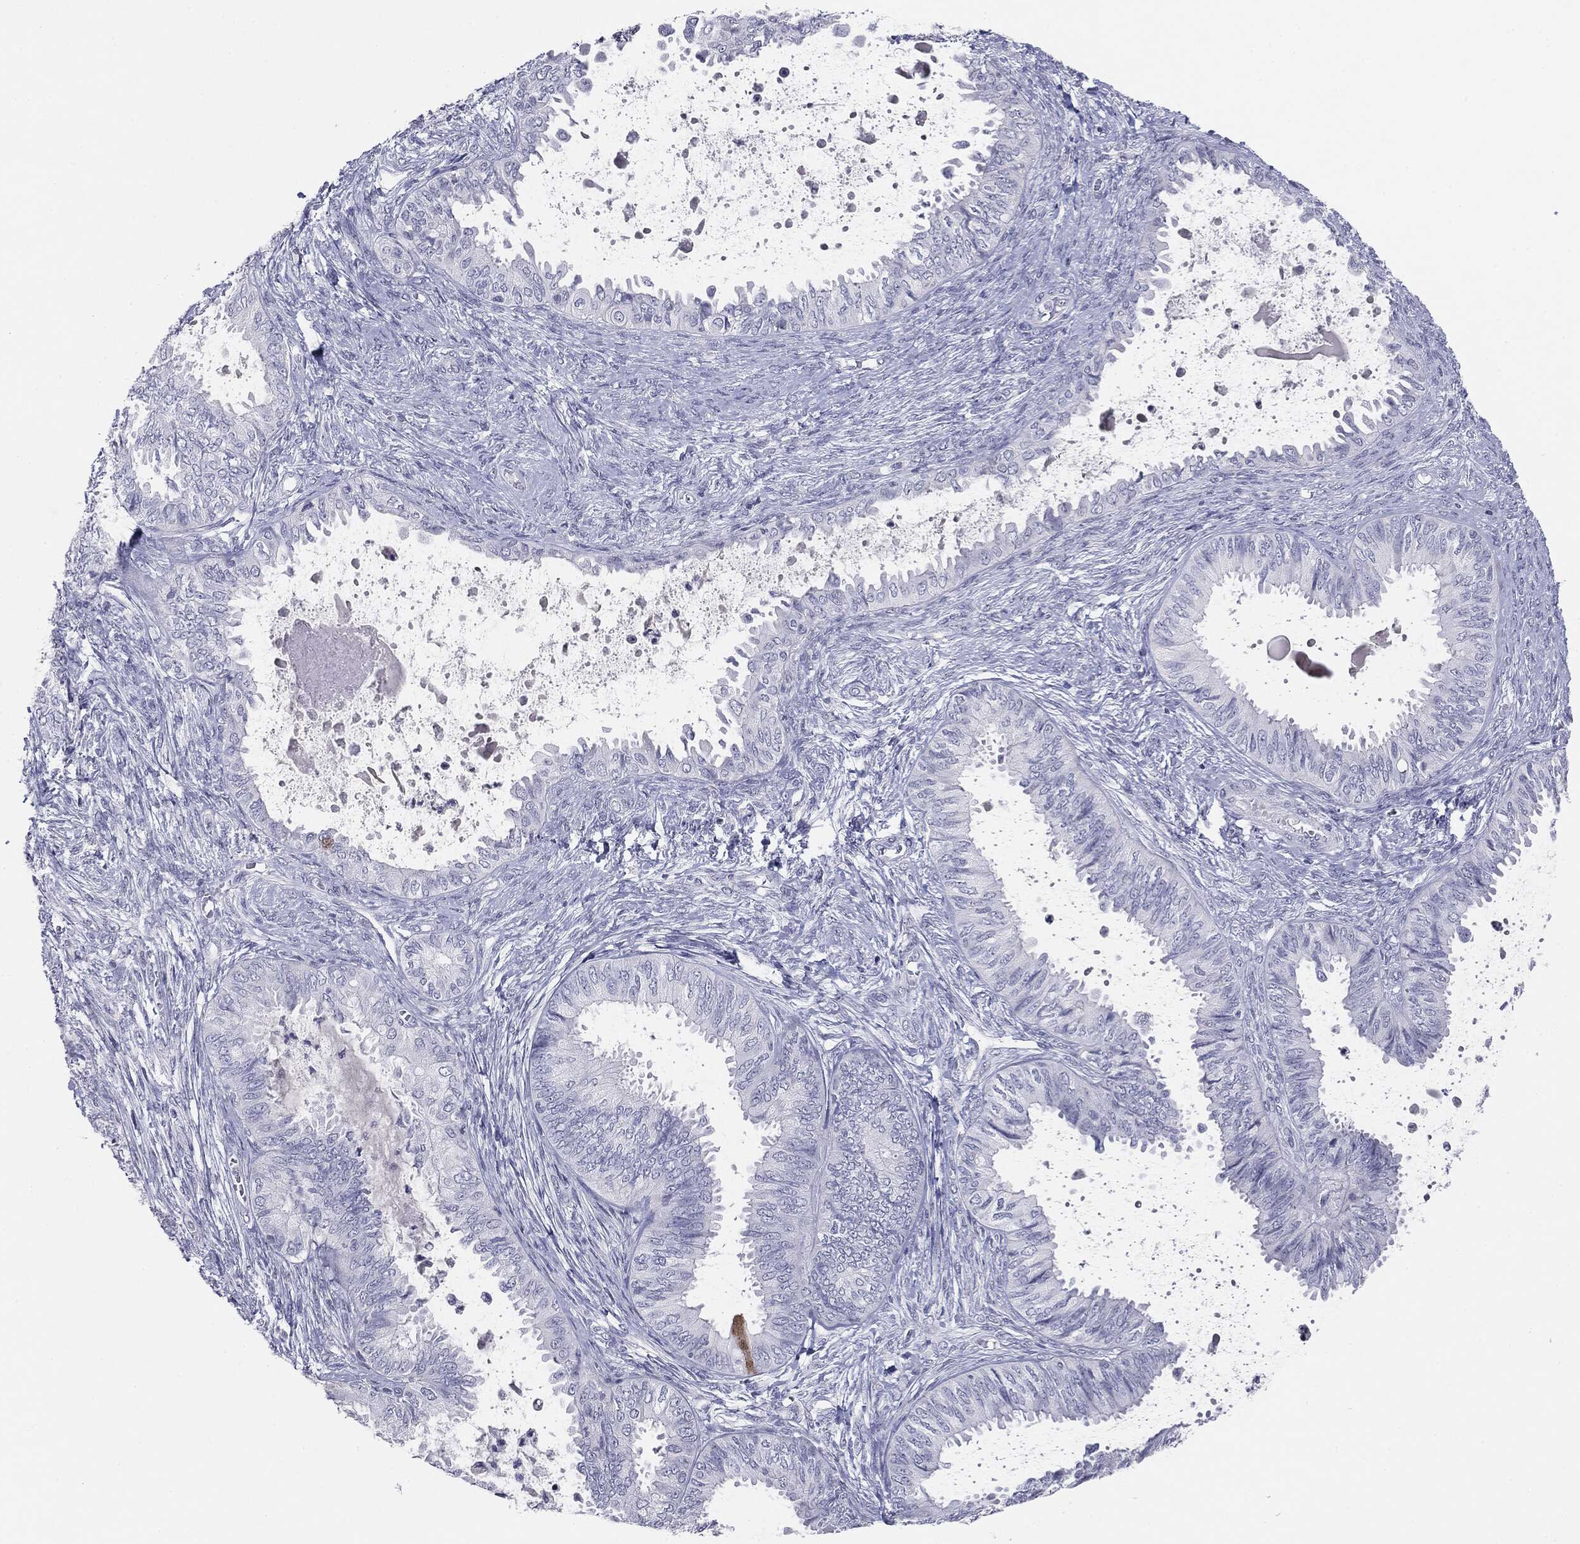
{"staining": {"intensity": "negative", "quantity": "none", "location": "none"}, "tissue": "ovarian cancer", "cell_type": "Tumor cells", "image_type": "cancer", "snomed": [{"axis": "morphology", "description": "Carcinoma, endometroid"}, {"axis": "topography", "description": "Ovary"}], "caption": "The IHC micrograph has no significant expression in tumor cells of ovarian endometroid carcinoma tissue. (Immunohistochemistry (ihc), brightfield microscopy, high magnification).", "gene": "SERPINB4", "patient": {"sex": "female", "age": 70}}